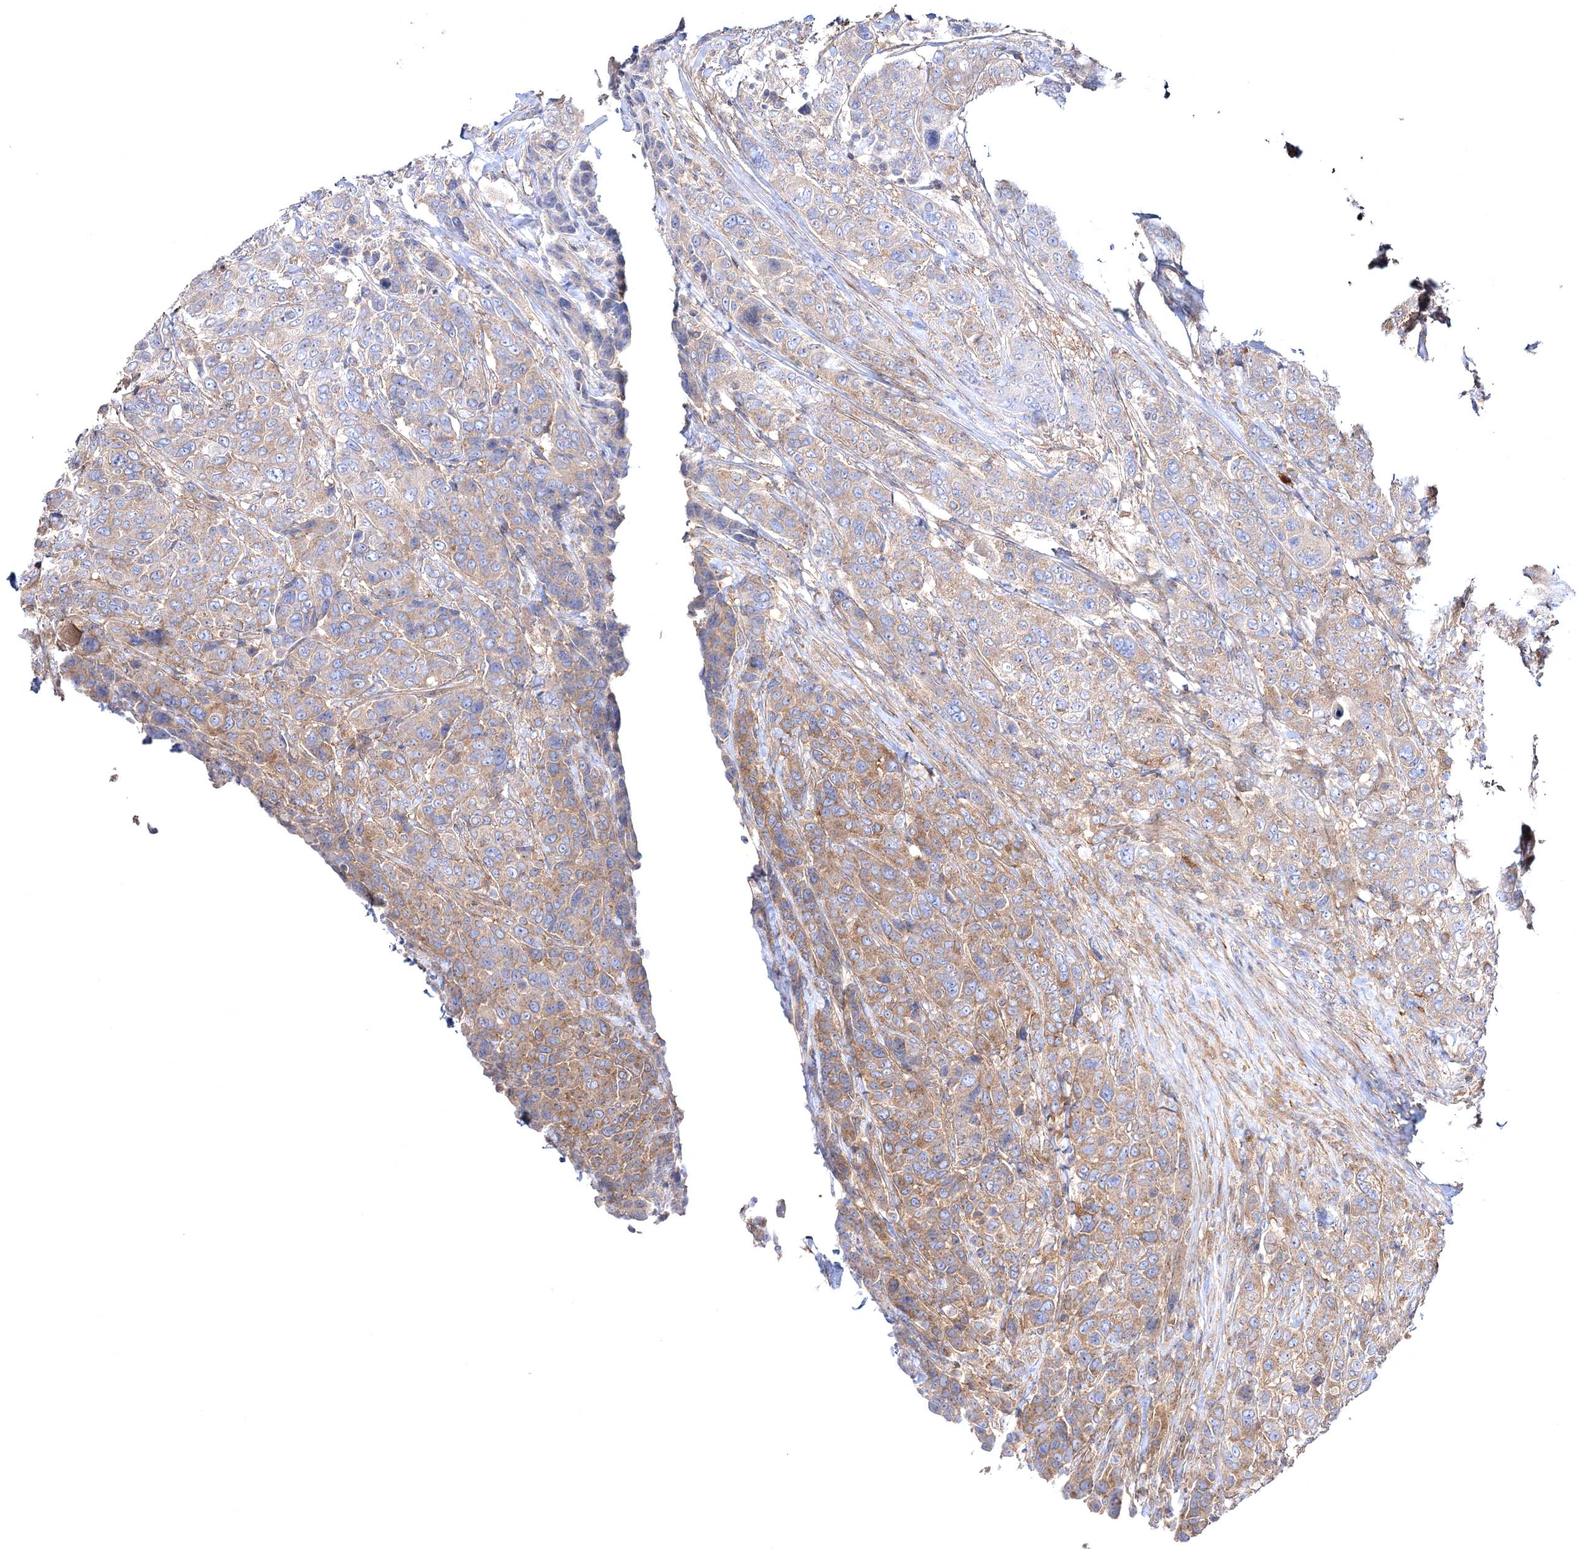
{"staining": {"intensity": "weak", "quantity": "25%-75%", "location": "cytoplasmic/membranous"}, "tissue": "breast cancer", "cell_type": "Tumor cells", "image_type": "cancer", "snomed": [{"axis": "morphology", "description": "Duct carcinoma"}, {"axis": "topography", "description": "Breast"}], "caption": "Immunohistochemical staining of human infiltrating ductal carcinoma (breast) demonstrates low levels of weak cytoplasmic/membranous expression in about 25%-75% of tumor cells. (IHC, brightfield microscopy, high magnification).", "gene": "ZSWIM6", "patient": {"sex": "female", "age": 37}}